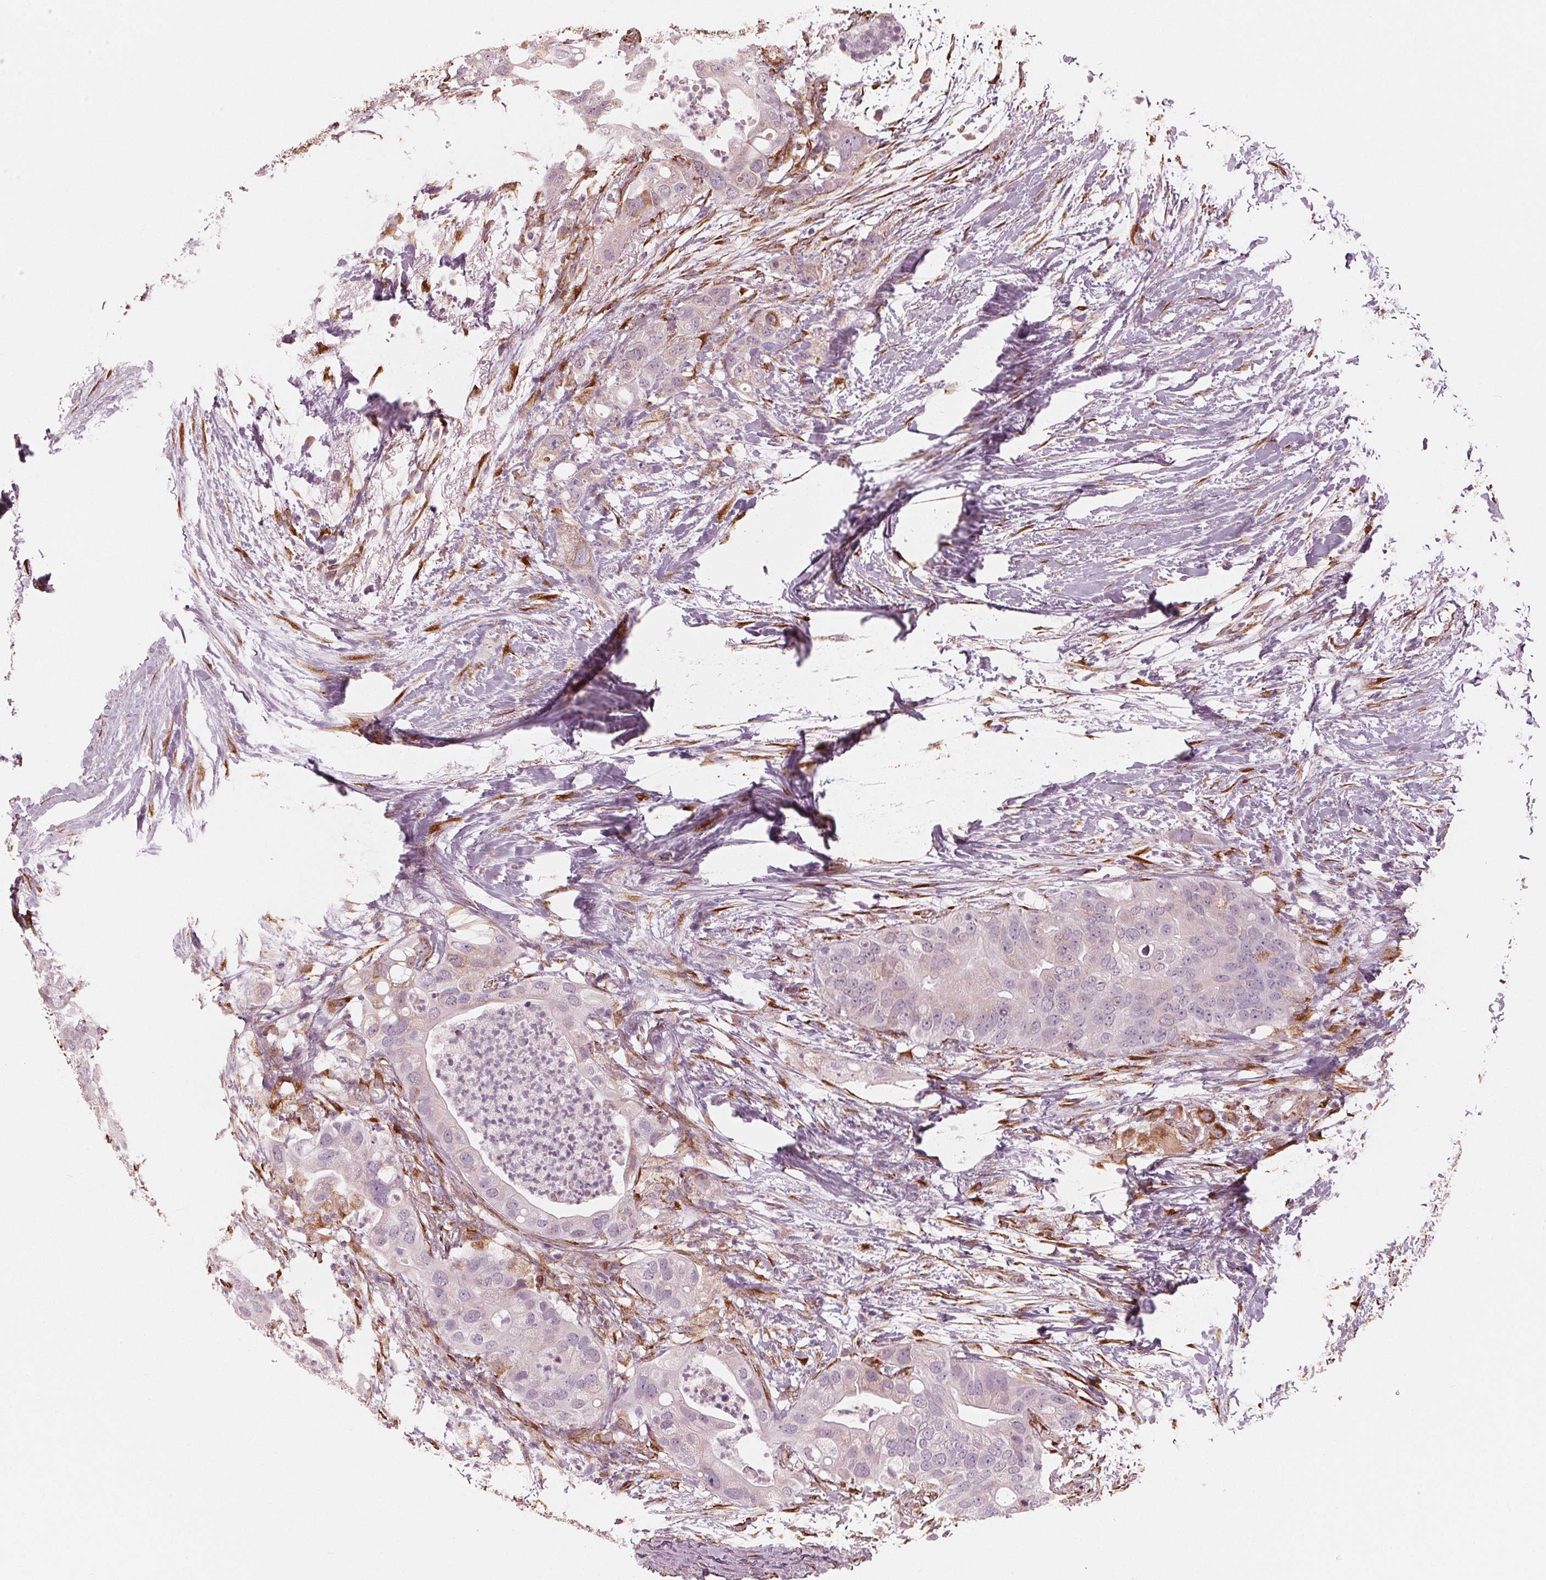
{"staining": {"intensity": "negative", "quantity": "none", "location": "none"}, "tissue": "pancreatic cancer", "cell_type": "Tumor cells", "image_type": "cancer", "snomed": [{"axis": "morphology", "description": "Adenocarcinoma, NOS"}, {"axis": "topography", "description": "Pancreas"}], "caption": "DAB (3,3'-diaminobenzidine) immunohistochemical staining of pancreatic adenocarcinoma reveals no significant positivity in tumor cells.", "gene": "IKBIP", "patient": {"sex": "female", "age": 72}}